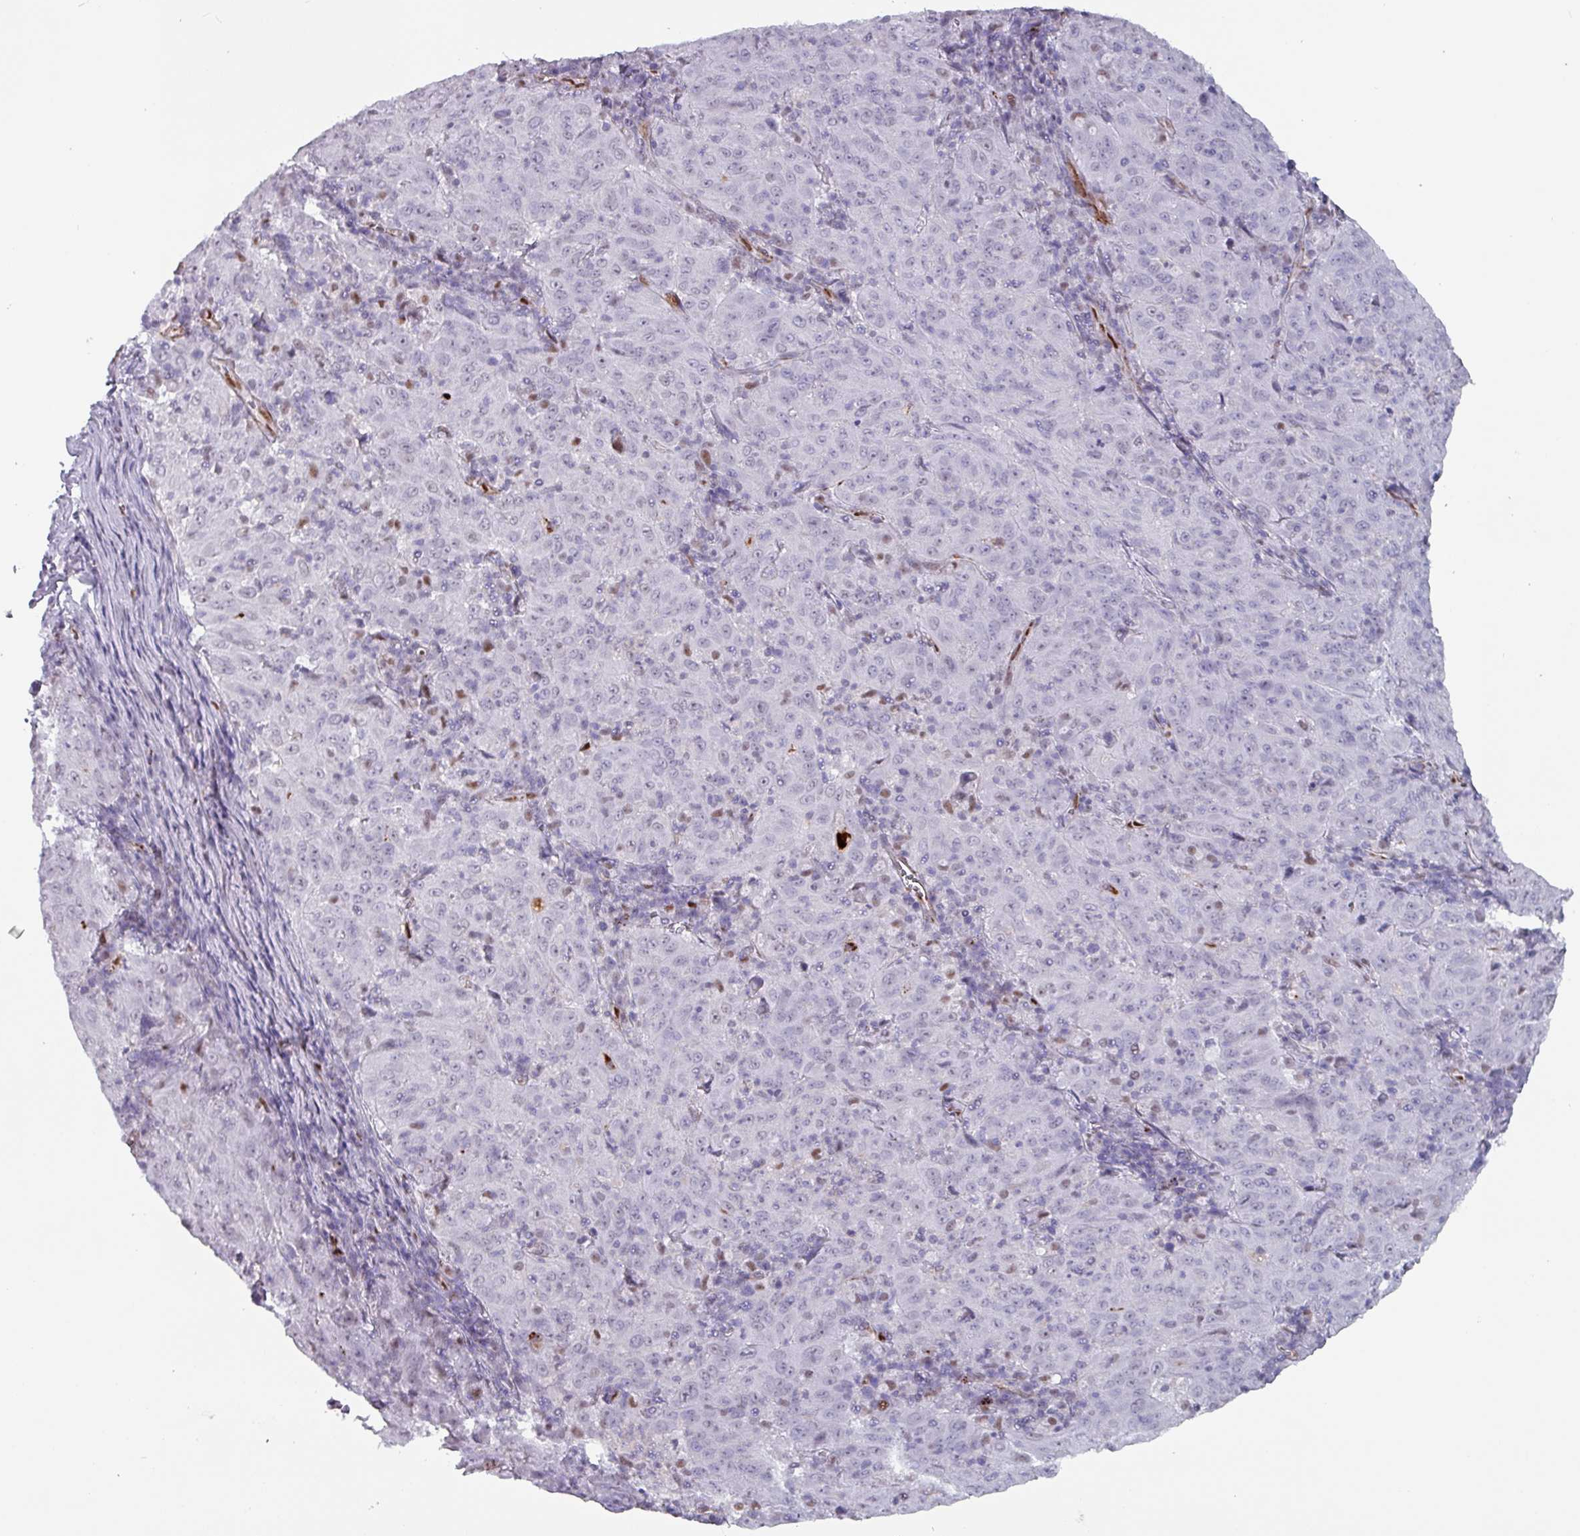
{"staining": {"intensity": "negative", "quantity": "none", "location": "none"}, "tissue": "pancreatic cancer", "cell_type": "Tumor cells", "image_type": "cancer", "snomed": [{"axis": "morphology", "description": "Adenocarcinoma, NOS"}, {"axis": "topography", "description": "Pancreas"}], "caption": "An immunohistochemistry image of pancreatic cancer (adenocarcinoma) is shown. There is no staining in tumor cells of pancreatic cancer (adenocarcinoma).", "gene": "ZNF816-ZNF321P", "patient": {"sex": "male", "age": 63}}